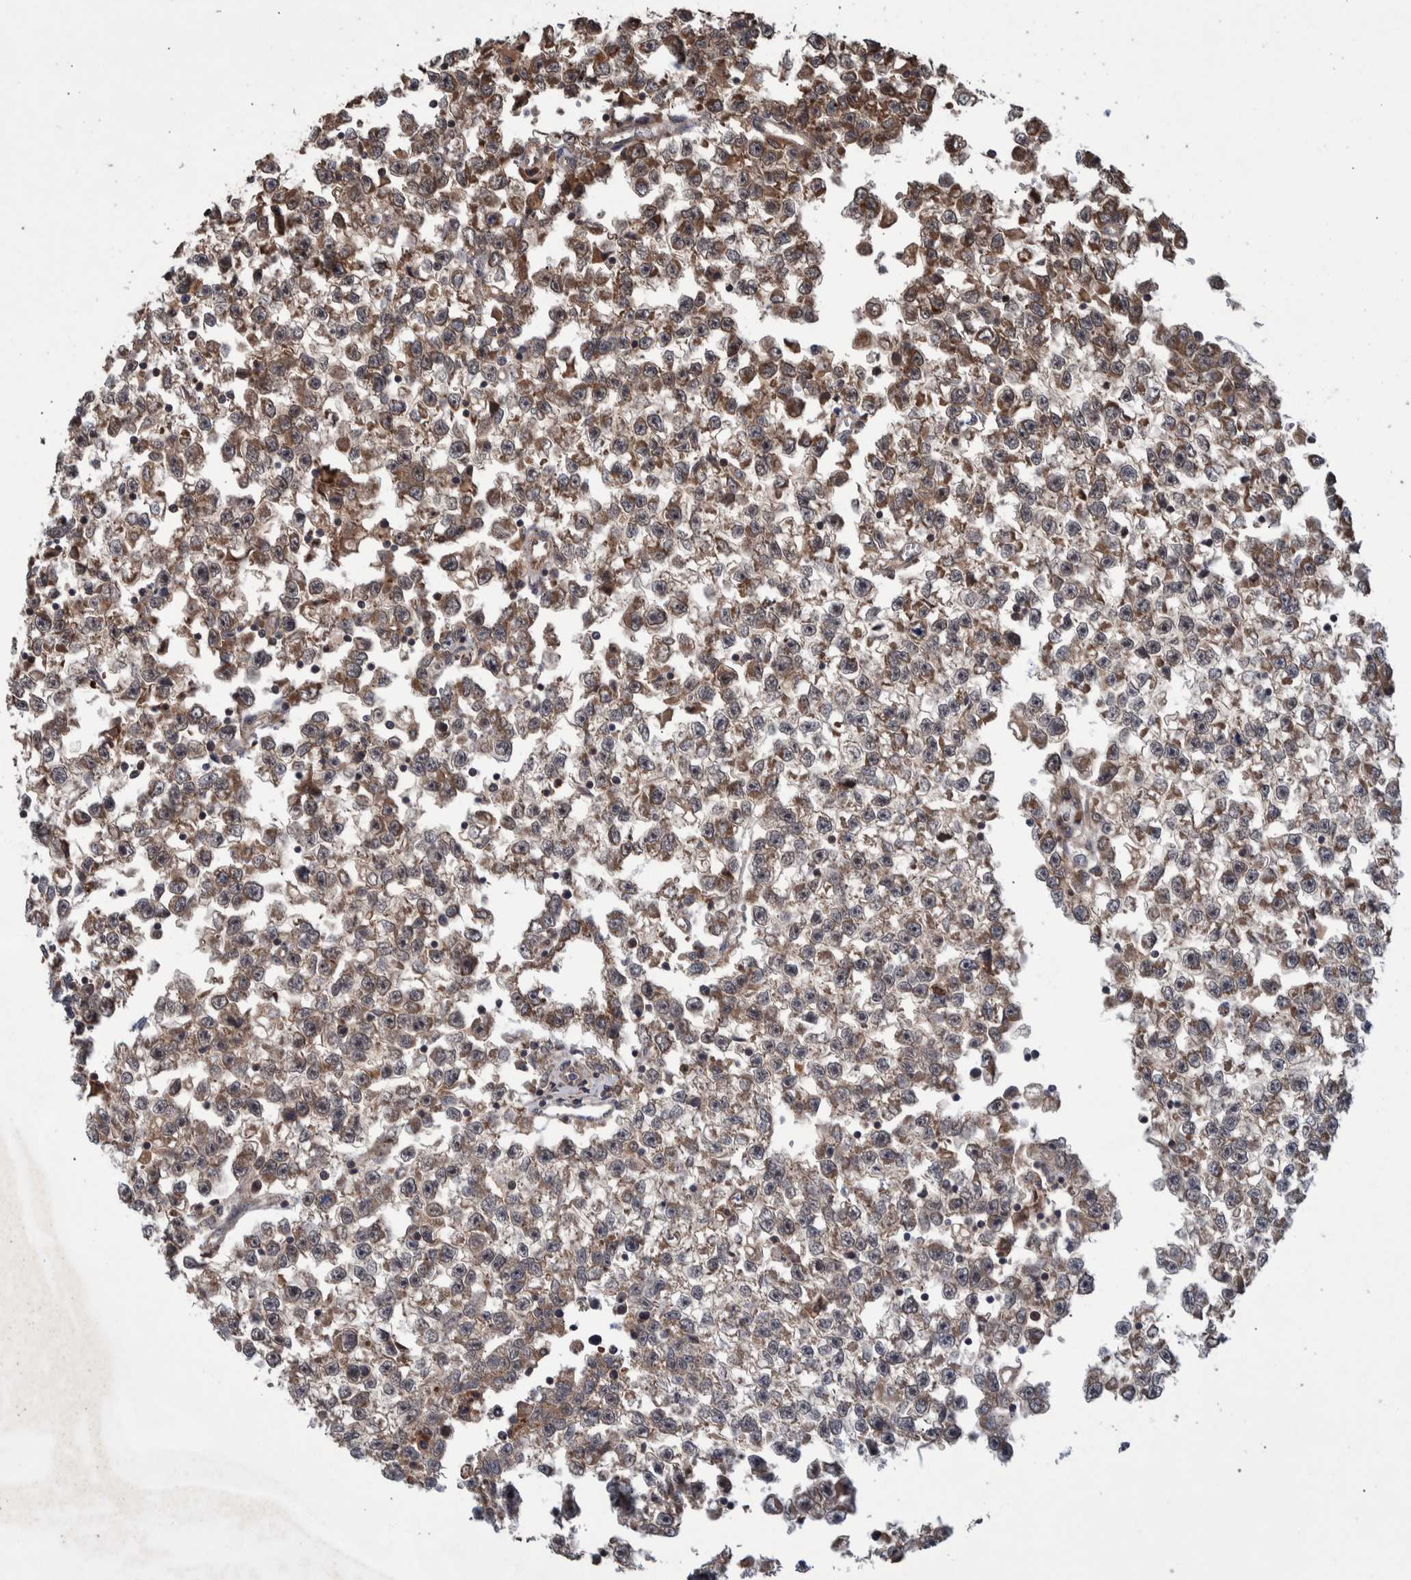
{"staining": {"intensity": "weak", "quantity": ">75%", "location": "cytoplasmic/membranous"}, "tissue": "testis cancer", "cell_type": "Tumor cells", "image_type": "cancer", "snomed": [{"axis": "morphology", "description": "Seminoma, NOS"}, {"axis": "morphology", "description": "Carcinoma, Embryonal, NOS"}, {"axis": "topography", "description": "Testis"}], "caption": "Weak cytoplasmic/membranous protein positivity is appreciated in about >75% of tumor cells in testis embryonal carcinoma. (Brightfield microscopy of DAB IHC at high magnification).", "gene": "B3GNTL1", "patient": {"sex": "male", "age": 51}}